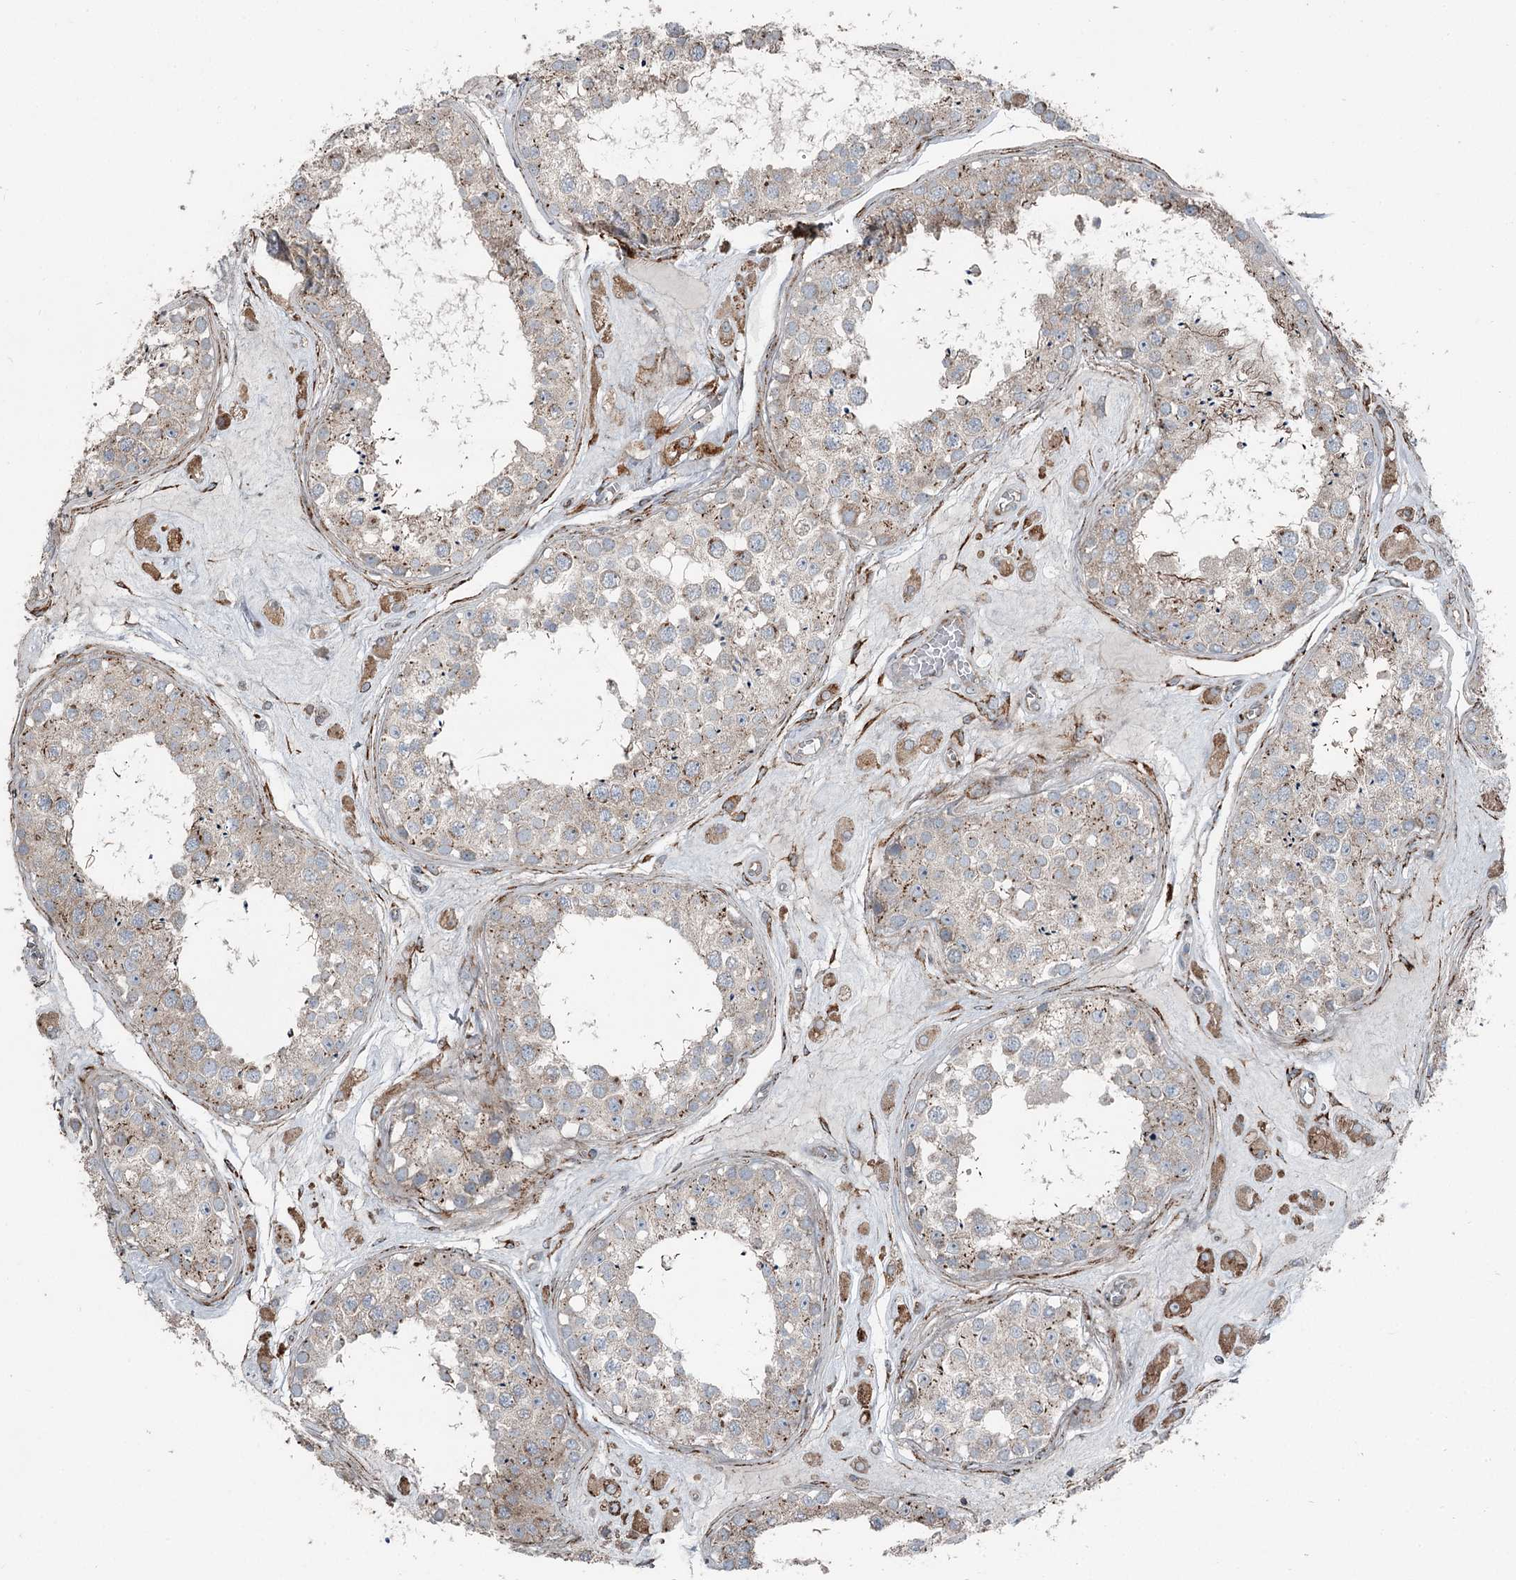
{"staining": {"intensity": "weak", "quantity": "<25%", "location": "cytoplasmic/membranous"}, "tissue": "testis", "cell_type": "Cells in seminiferous ducts", "image_type": "normal", "snomed": [{"axis": "morphology", "description": "Normal tissue, NOS"}, {"axis": "topography", "description": "Testis"}], "caption": "Immunohistochemical staining of unremarkable human testis exhibits no significant staining in cells in seminiferous ducts.", "gene": "RASSF8", "patient": {"sex": "male", "age": 25}}